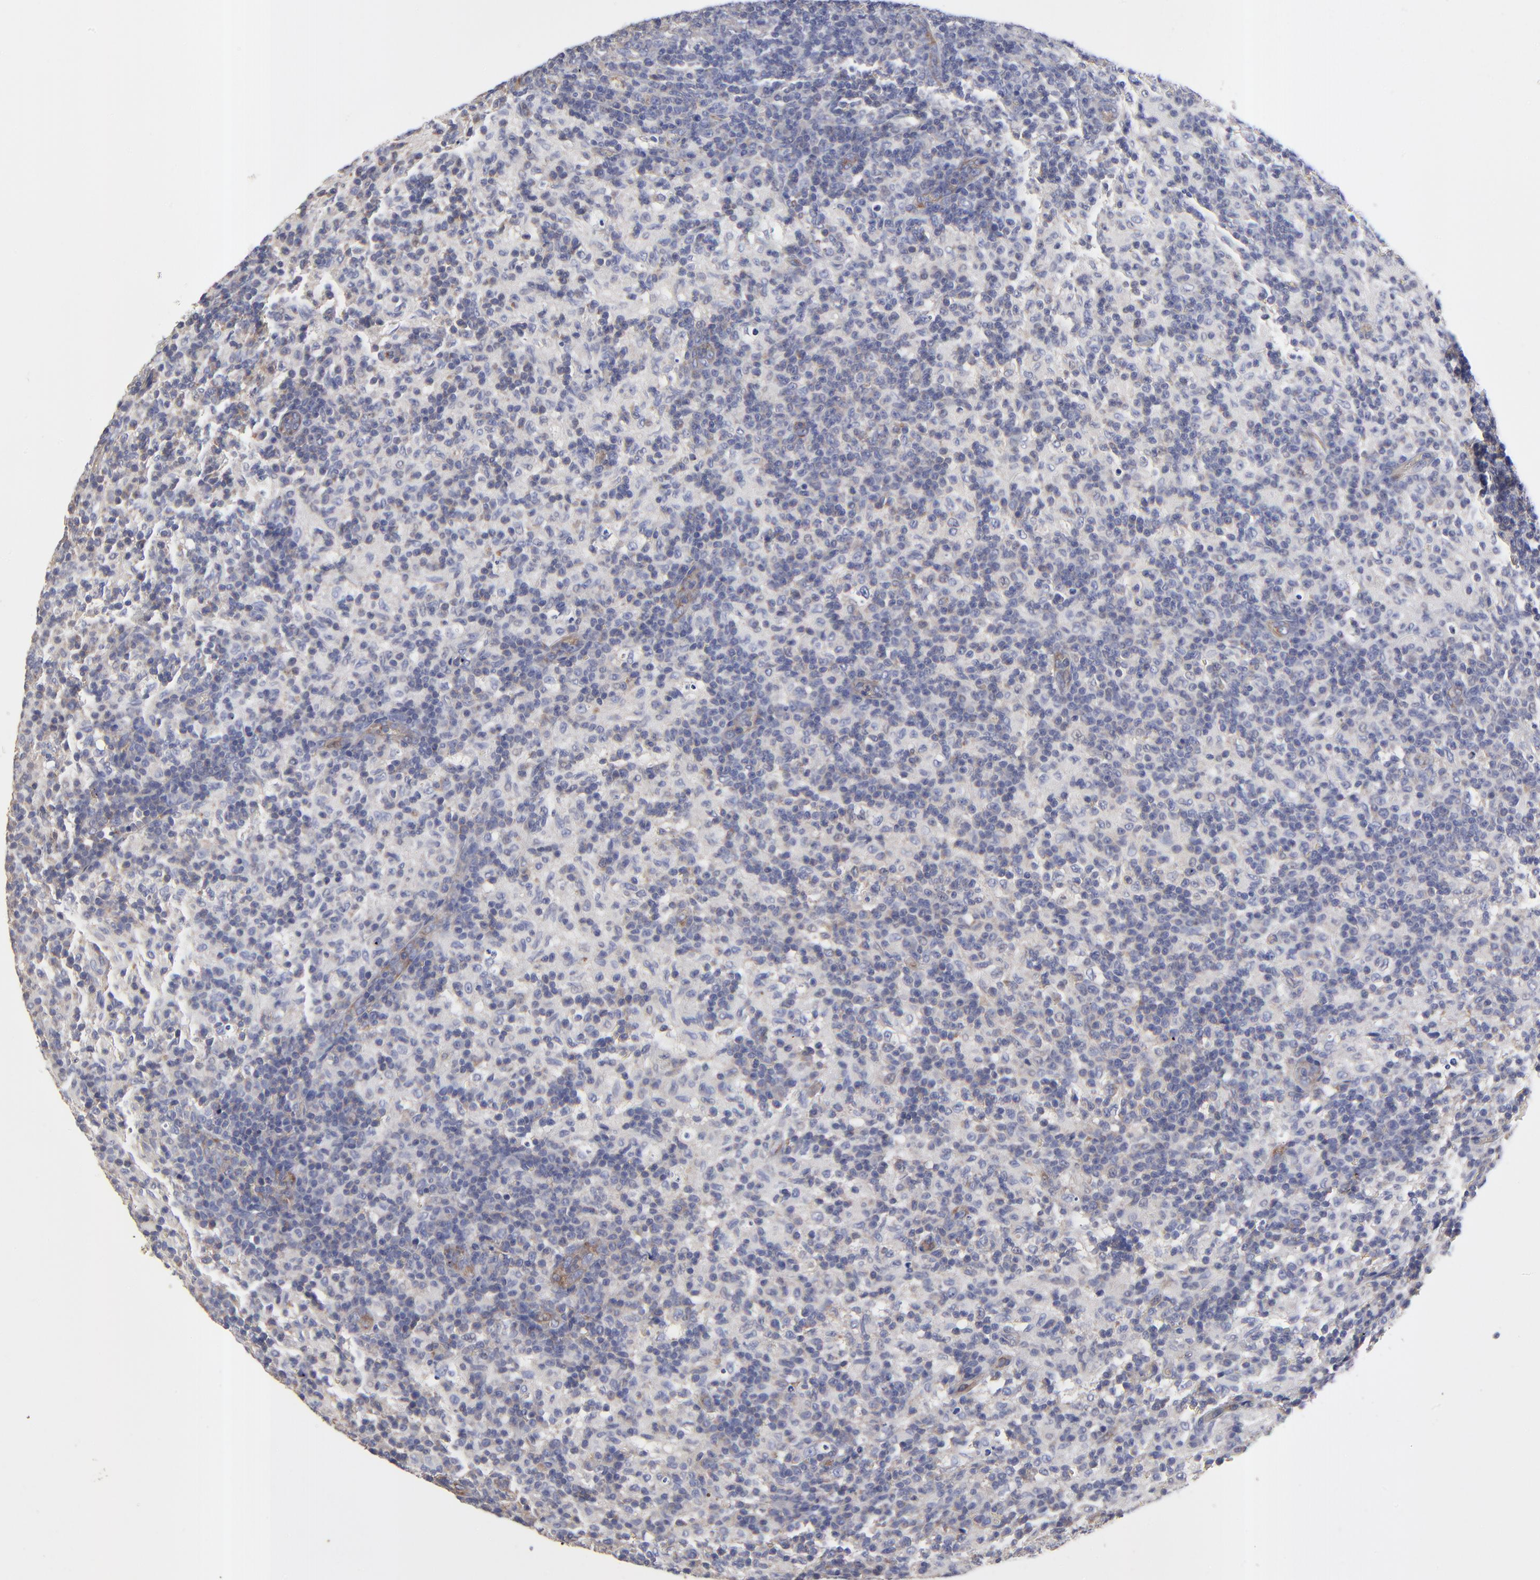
{"staining": {"intensity": "negative", "quantity": "none", "location": "none"}, "tissue": "lymph node", "cell_type": "Germinal center cells", "image_type": "normal", "snomed": [{"axis": "morphology", "description": "Normal tissue, NOS"}, {"axis": "morphology", "description": "Inflammation, NOS"}, {"axis": "topography", "description": "Lymph node"}], "caption": "DAB immunohistochemical staining of unremarkable lymph node exhibits no significant staining in germinal center cells.", "gene": "SULF2", "patient": {"sex": "male", "age": 55}}